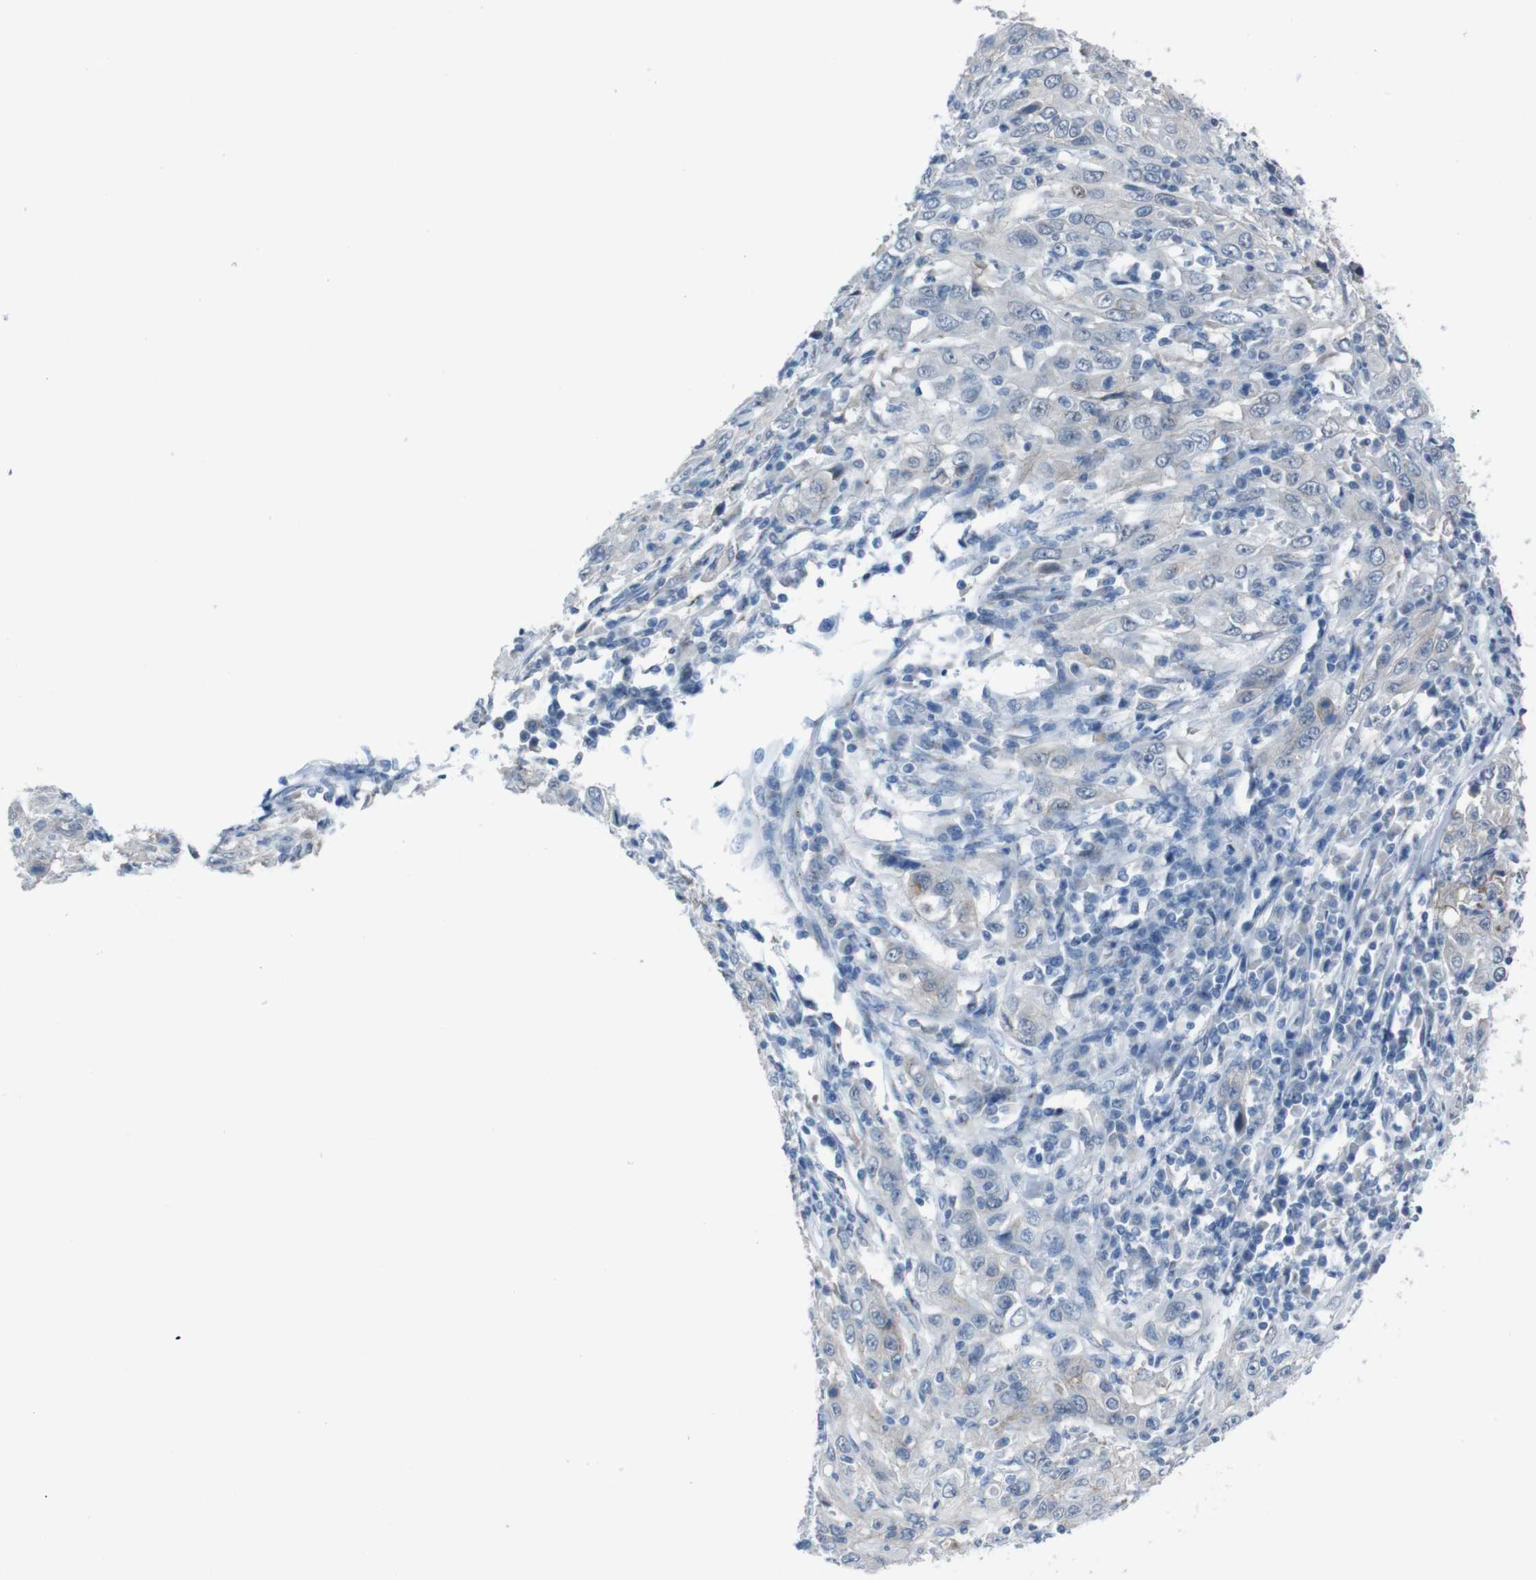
{"staining": {"intensity": "negative", "quantity": "none", "location": "none"}, "tissue": "cervical cancer", "cell_type": "Tumor cells", "image_type": "cancer", "snomed": [{"axis": "morphology", "description": "Squamous cell carcinoma, NOS"}, {"axis": "topography", "description": "Cervix"}], "caption": "This is an IHC photomicrograph of squamous cell carcinoma (cervical). There is no staining in tumor cells.", "gene": "CDHR2", "patient": {"sex": "female", "age": 46}}